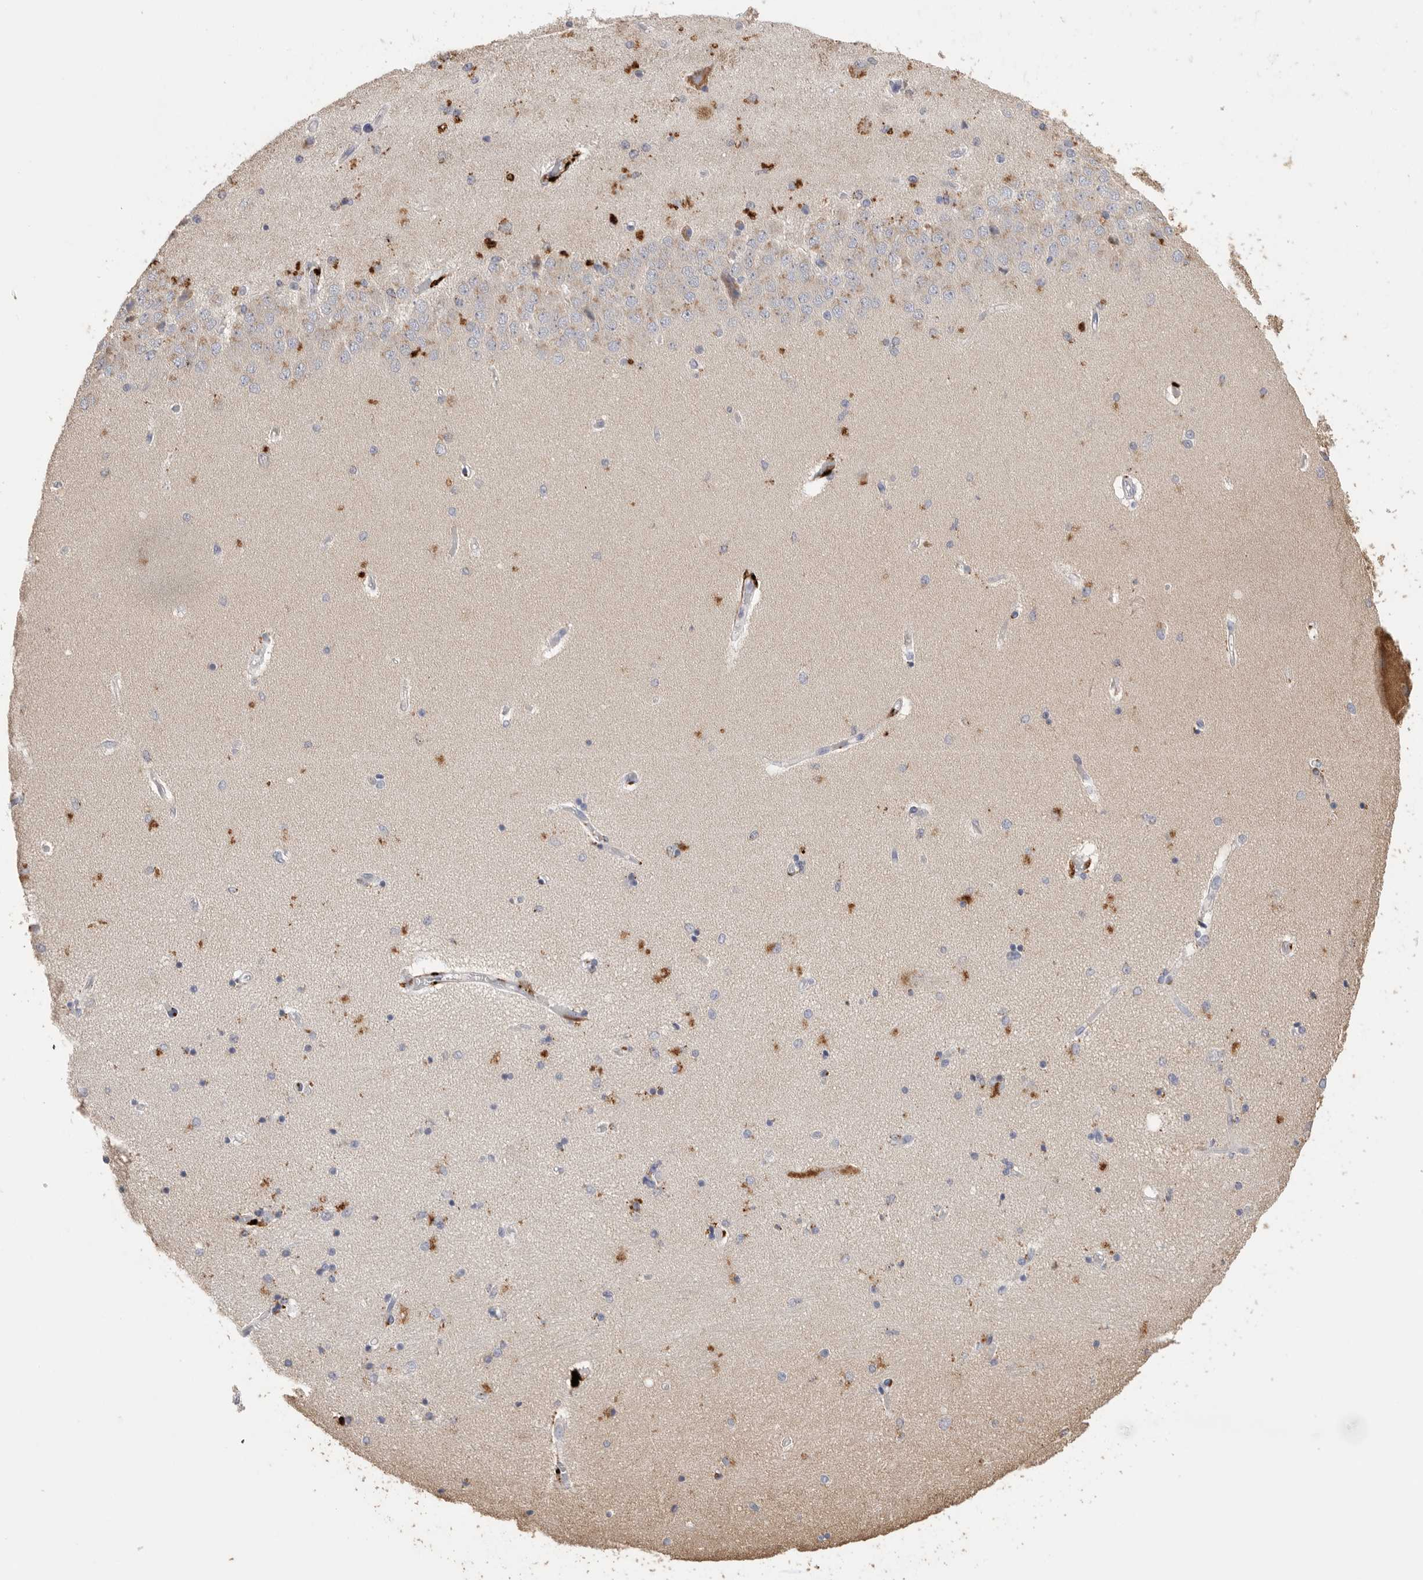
{"staining": {"intensity": "moderate", "quantity": "<25%", "location": "cytoplasmic/membranous"}, "tissue": "hippocampus", "cell_type": "Glial cells", "image_type": "normal", "snomed": [{"axis": "morphology", "description": "Normal tissue, NOS"}, {"axis": "topography", "description": "Hippocampus"}], "caption": "Protein expression analysis of unremarkable hippocampus demonstrates moderate cytoplasmic/membranous staining in about <25% of glial cells.", "gene": "GGH", "patient": {"sex": "female", "age": 54}}